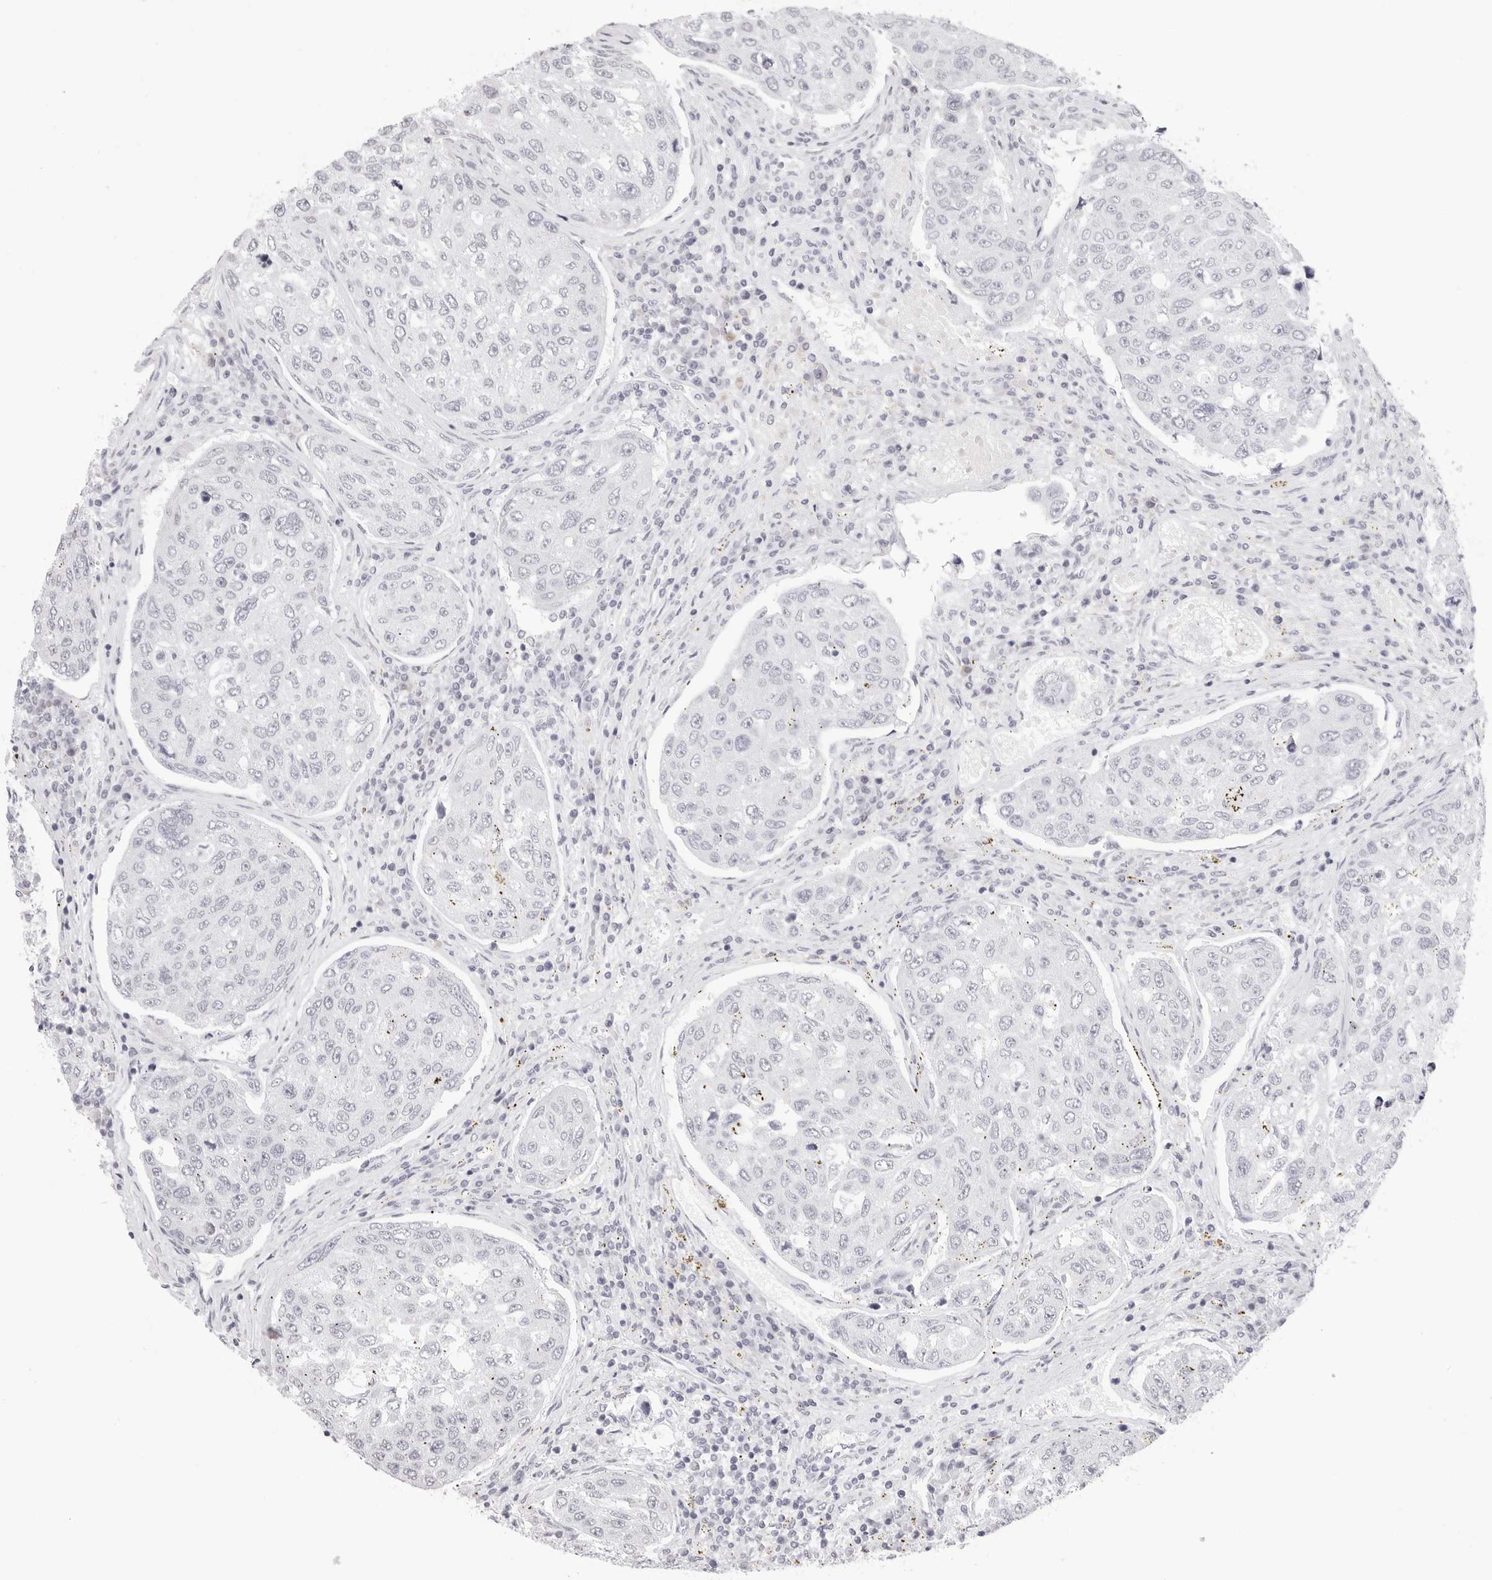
{"staining": {"intensity": "negative", "quantity": "none", "location": "none"}, "tissue": "urothelial cancer", "cell_type": "Tumor cells", "image_type": "cancer", "snomed": [{"axis": "morphology", "description": "Urothelial carcinoma, High grade"}, {"axis": "topography", "description": "Lymph node"}, {"axis": "topography", "description": "Urinary bladder"}], "caption": "The photomicrograph reveals no significant positivity in tumor cells of urothelial cancer.", "gene": "CST5", "patient": {"sex": "male", "age": 51}}